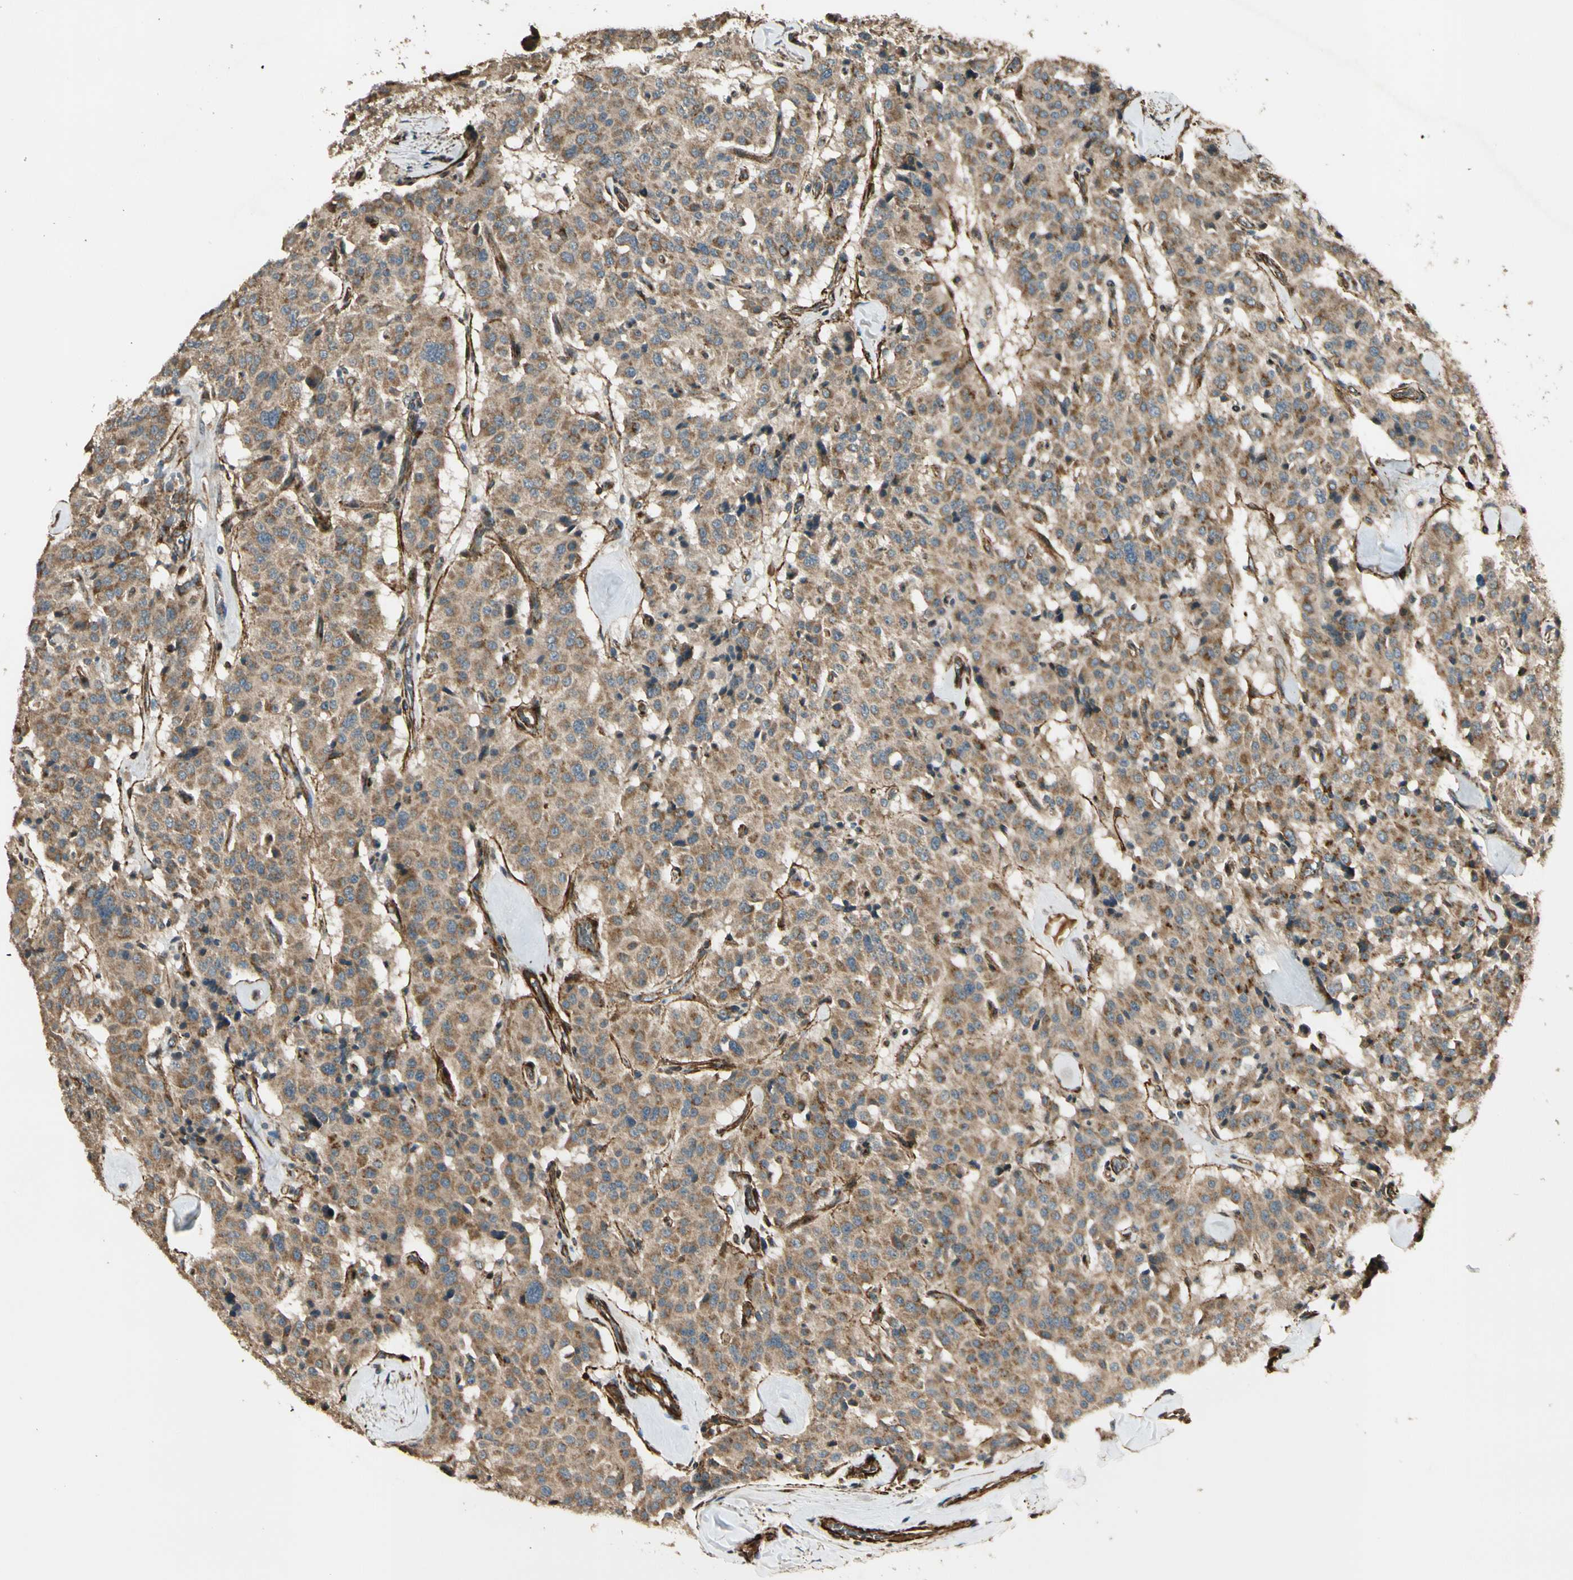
{"staining": {"intensity": "moderate", "quantity": ">75%", "location": "cytoplasmic/membranous"}, "tissue": "carcinoid", "cell_type": "Tumor cells", "image_type": "cancer", "snomed": [{"axis": "morphology", "description": "Carcinoid, malignant, NOS"}, {"axis": "topography", "description": "Lung"}], "caption": "Protein staining displays moderate cytoplasmic/membranous positivity in approximately >75% of tumor cells in carcinoid. The protein is shown in brown color, while the nuclei are stained blue.", "gene": "GCK", "patient": {"sex": "male", "age": 30}}